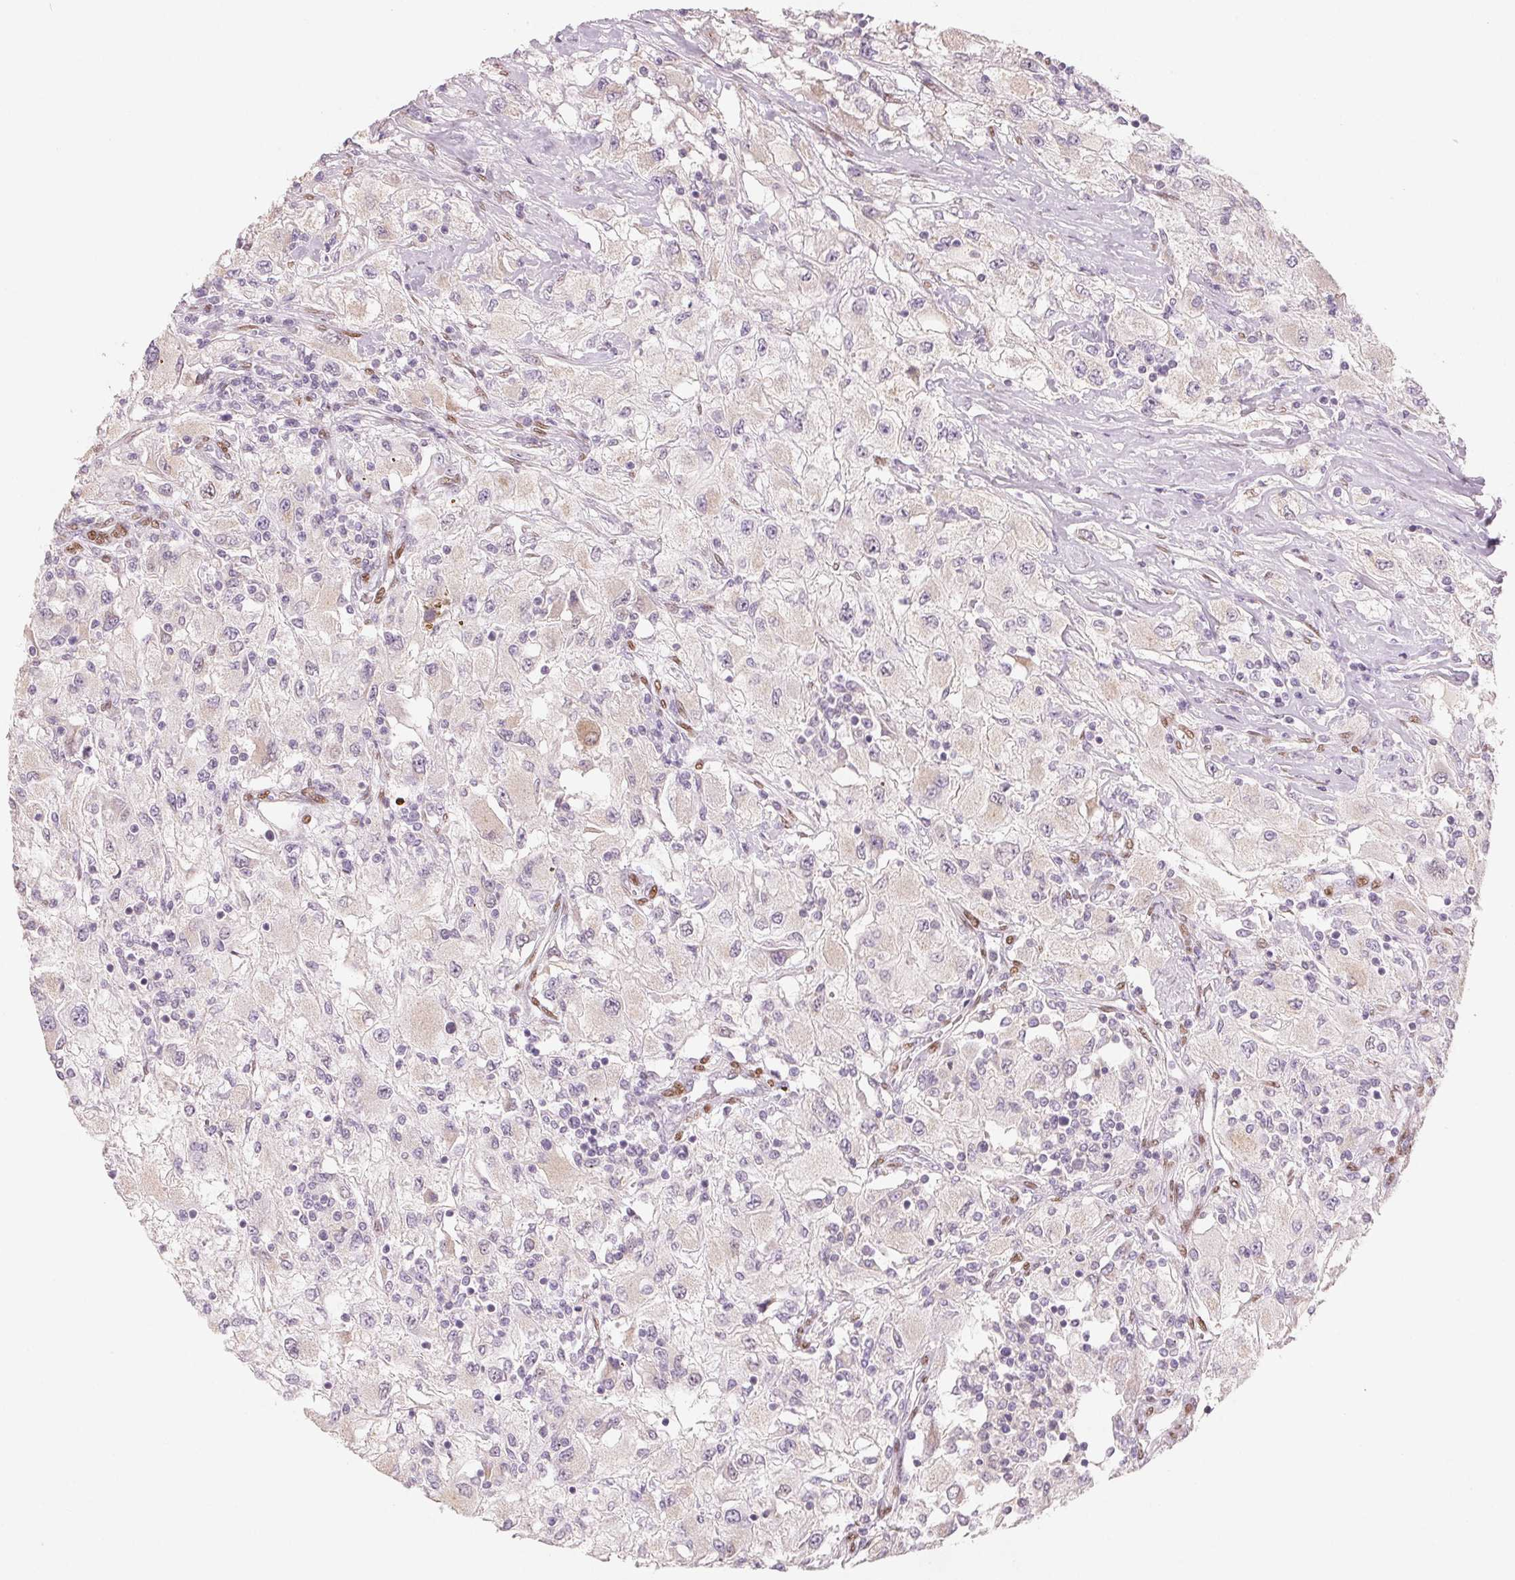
{"staining": {"intensity": "negative", "quantity": "none", "location": "none"}, "tissue": "renal cancer", "cell_type": "Tumor cells", "image_type": "cancer", "snomed": [{"axis": "morphology", "description": "Adenocarcinoma, NOS"}, {"axis": "topography", "description": "Kidney"}], "caption": "An IHC photomicrograph of adenocarcinoma (renal) is shown. There is no staining in tumor cells of adenocarcinoma (renal). (DAB immunohistochemistry (IHC), high magnification).", "gene": "SMARCD3", "patient": {"sex": "female", "age": 67}}